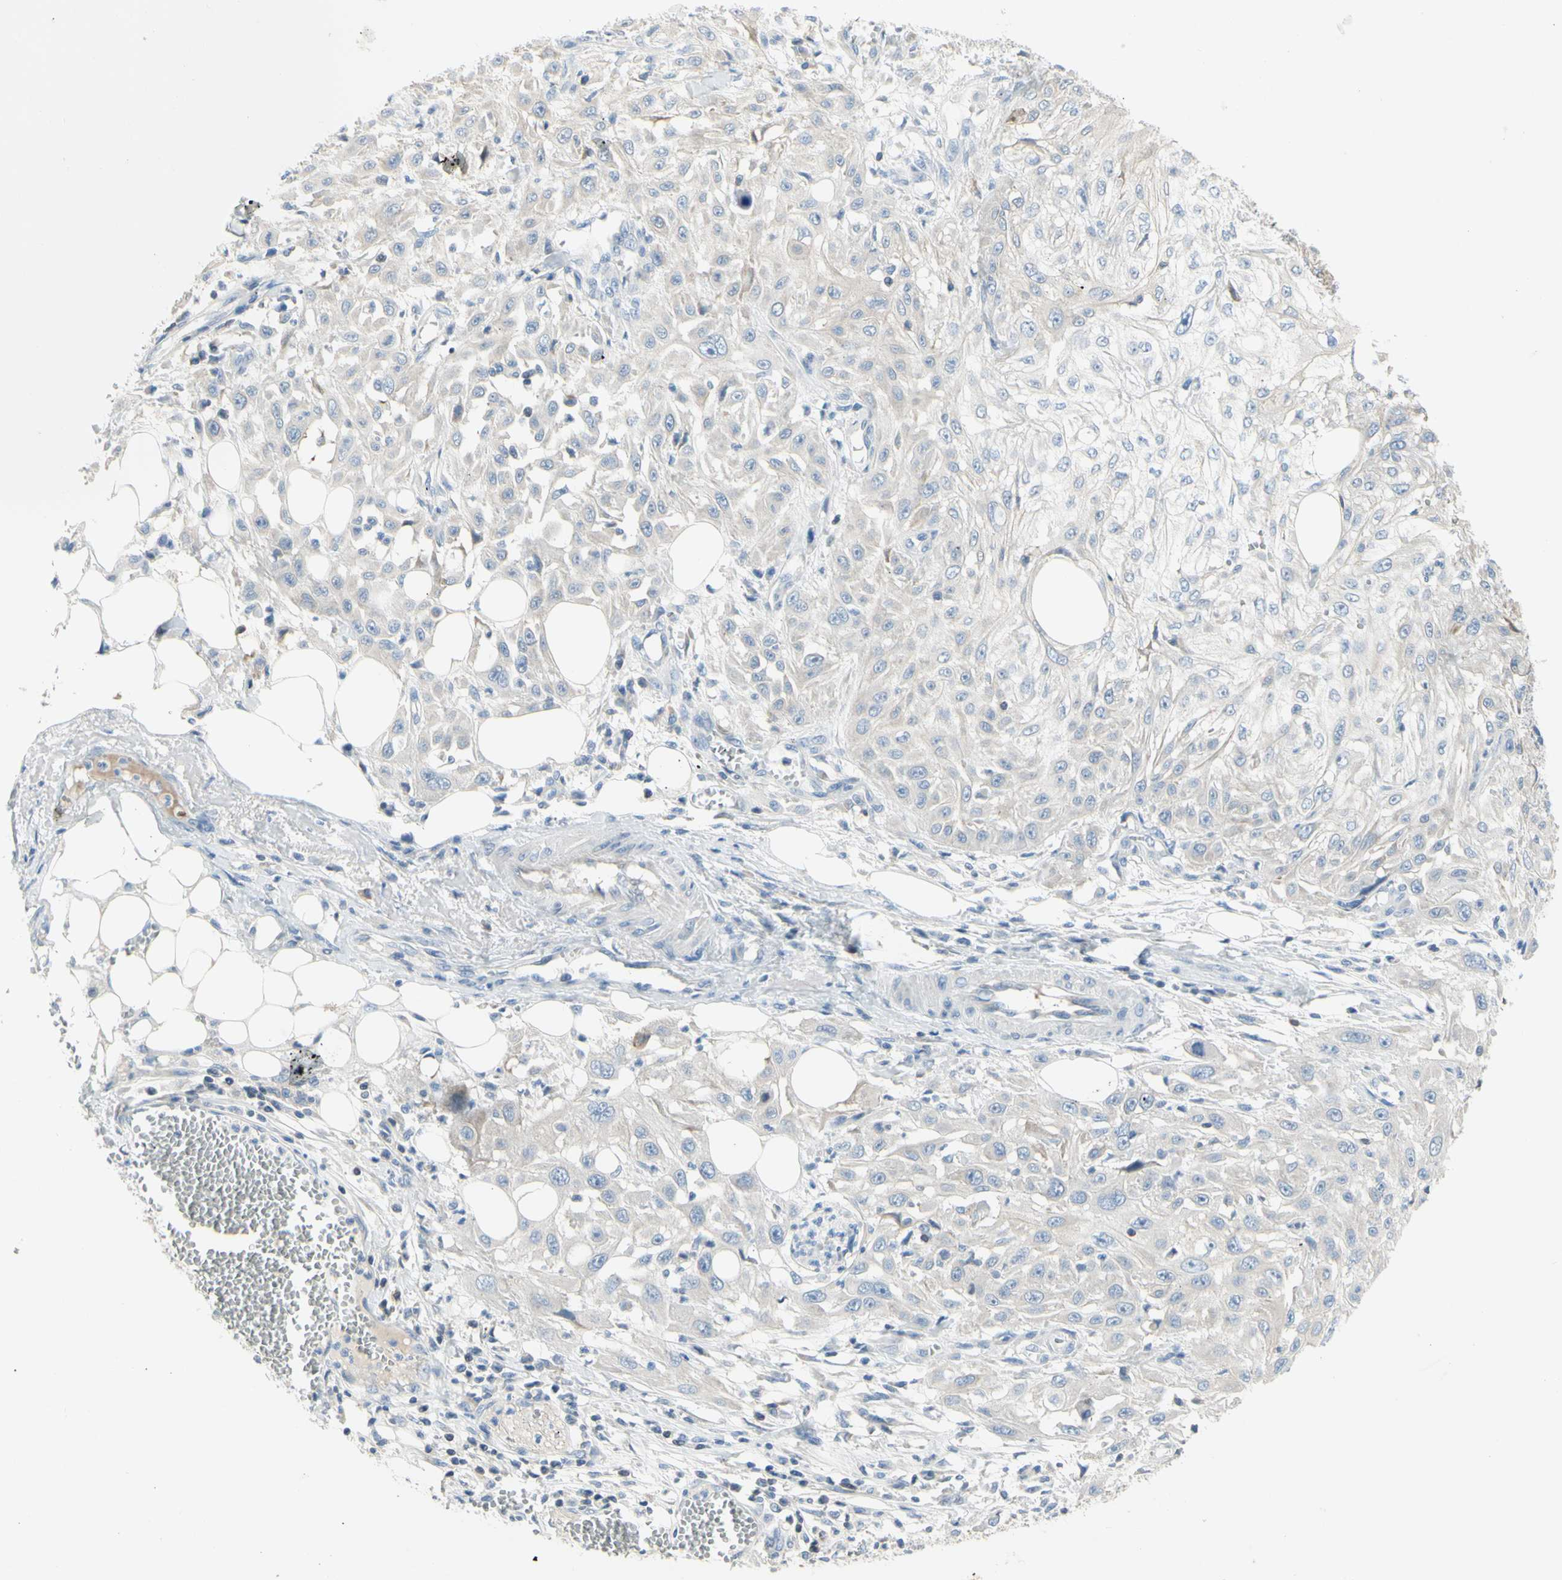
{"staining": {"intensity": "weak", "quantity": ">75%", "location": "cytoplasmic/membranous"}, "tissue": "skin cancer", "cell_type": "Tumor cells", "image_type": "cancer", "snomed": [{"axis": "morphology", "description": "Squamous cell carcinoma, NOS"}, {"axis": "topography", "description": "Skin"}], "caption": "Protein expression analysis of skin cancer (squamous cell carcinoma) displays weak cytoplasmic/membranous staining in about >75% of tumor cells. (IHC, brightfield microscopy, high magnification).", "gene": "MUC1", "patient": {"sex": "male", "age": 75}}